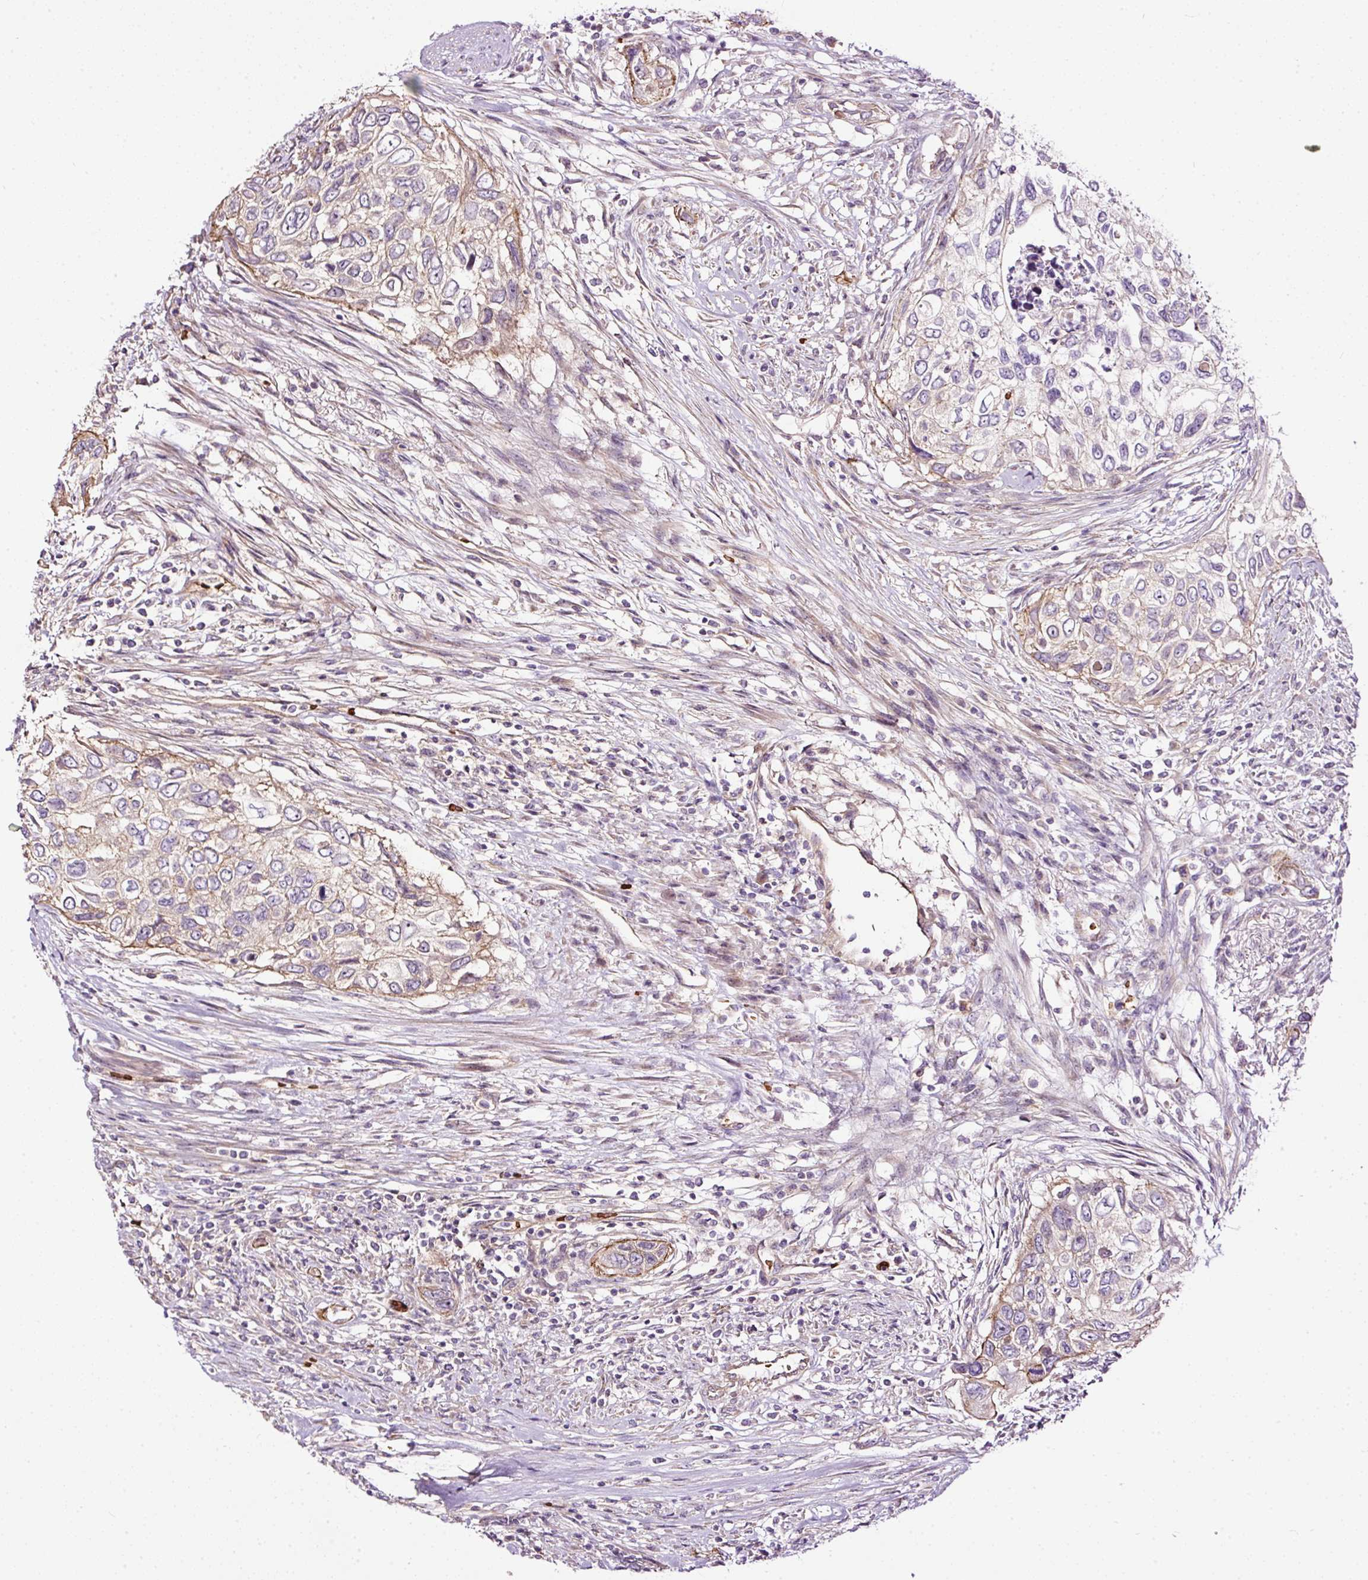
{"staining": {"intensity": "moderate", "quantity": "<25%", "location": "cytoplasmic/membranous"}, "tissue": "urothelial cancer", "cell_type": "Tumor cells", "image_type": "cancer", "snomed": [{"axis": "morphology", "description": "Urothelial carcinoma, High grade"}, {"axis": "topography", "description": "Urinary bladder"}], "caption": "A low amount of moderate cytoplasmic/membranous positivity is present in about <25% of tumor cells in urothelial cancer tissue.", "gene": "USHBP1", "patient": {"sex": "female", "age": 60}}